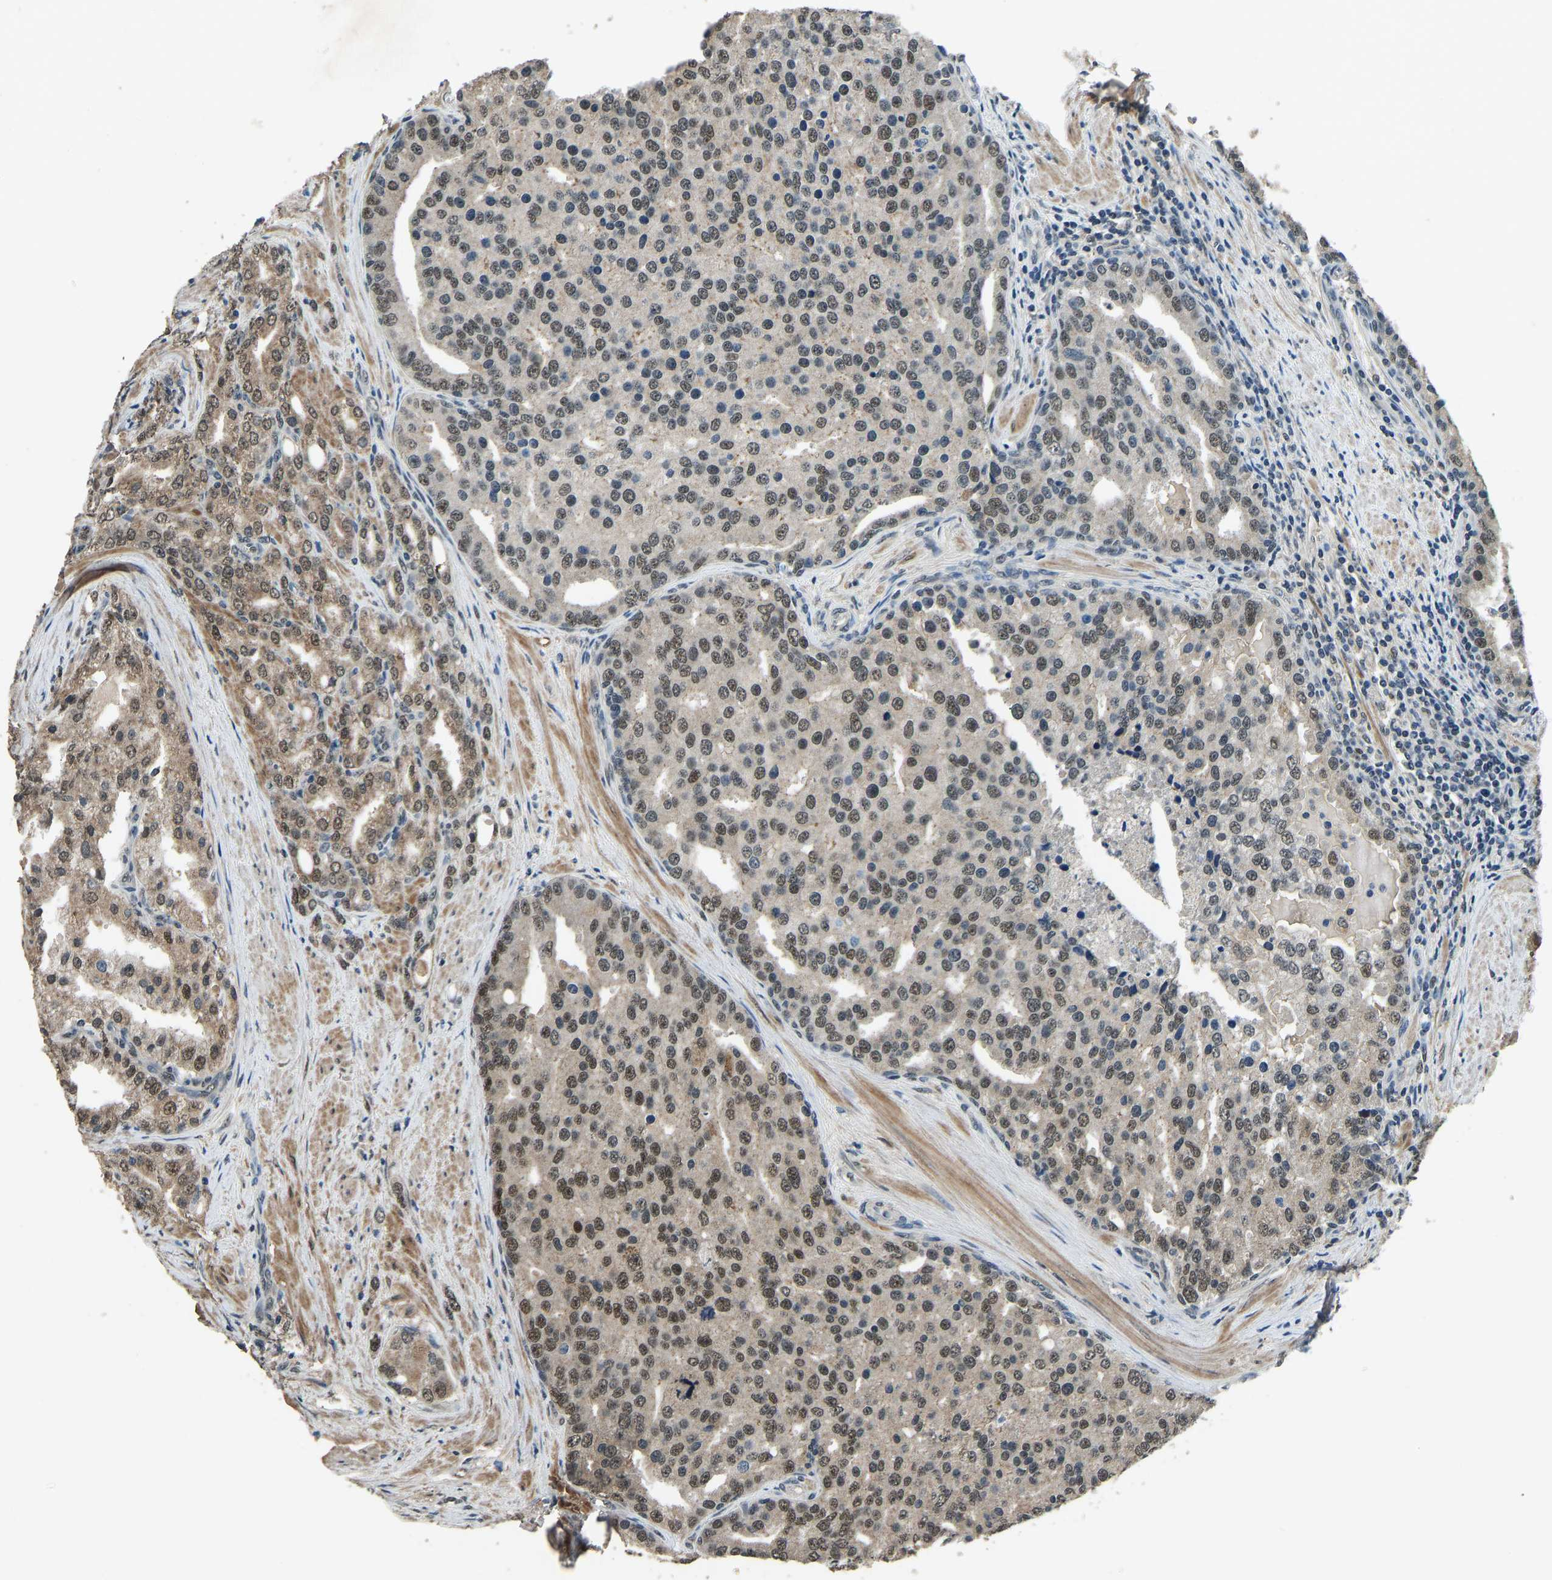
{"staining": {"intensity": "moderate", "quantity": ">75%", "location": "cytoplasmic/membranous,nuclear"}, "tissue": "prostate cancer", "cell_type": "Tumor cells", "image_type": "cancer", "snomed": [{"axis": "morphology", "description": "Adenocarcinoma, High grade"}, {"axis": "topography", "description": "Prostate"}], "caption": "This histopathology image displays prostate adenocarcinoma (high-grade) stained with immunohistochemistry (IHC) to label a protein in brown. The cytoplasmic/membranous and nuclear of tumor cells show moderate positivity for the protein. Nuclei are counter-stained blue.", "gene": "TOX4", "patient": {"sex": "male", "age": 50}}